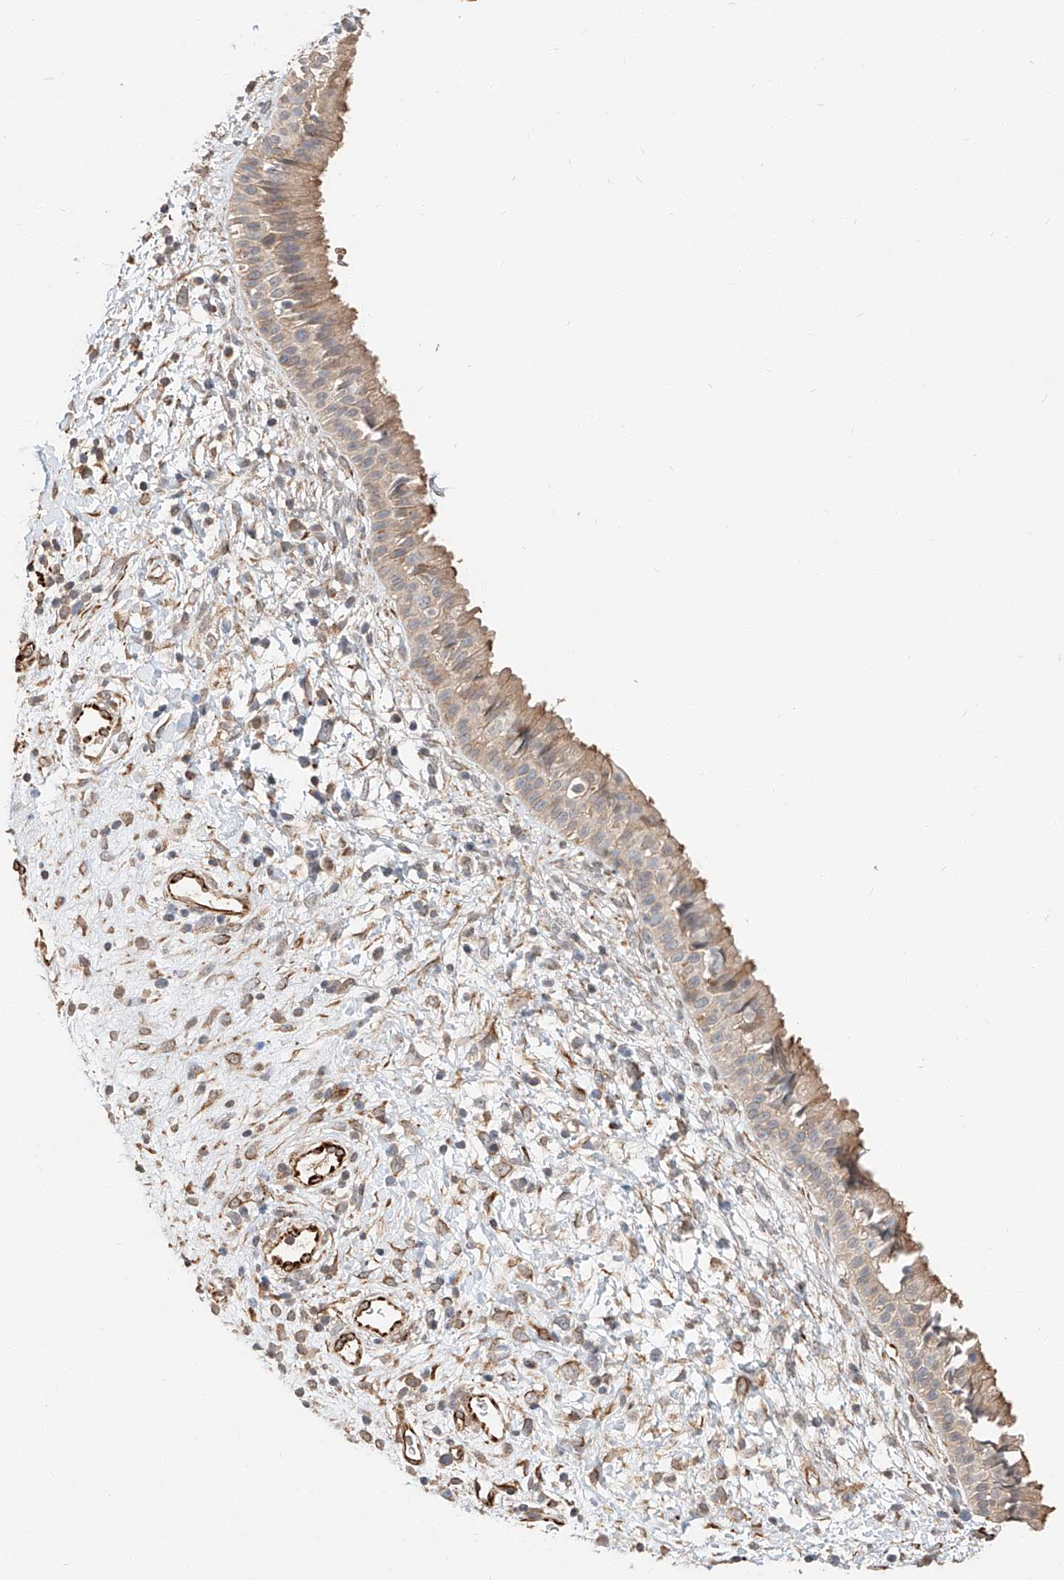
{"staining": {"intensity": "moderate", "quantity": "25%-75%", "location": "cytoplasmic/membranous"}, "tissue": "nasopharynx", "cell_type": "Respiratory epithelial cells", "image_type": "normal", "snomed": [{"axis": "morphology", "description": "Normal tissue, NOS"}, {"axis": "topography", "description": "Nasopharynx"}], "caption": "DAB (3,3'-diaminobenzidine) immunohistochemical staining of benign human nasopharynx shows moderate cytoplasmic/membranous protein positivity in approximately 25%-75% of respiratory epithelial cells. (DAB IHC with brightfield microscopy, high magnification).", "gene": "SUSD6", "patient": {"sex": "male", "age": 22}}